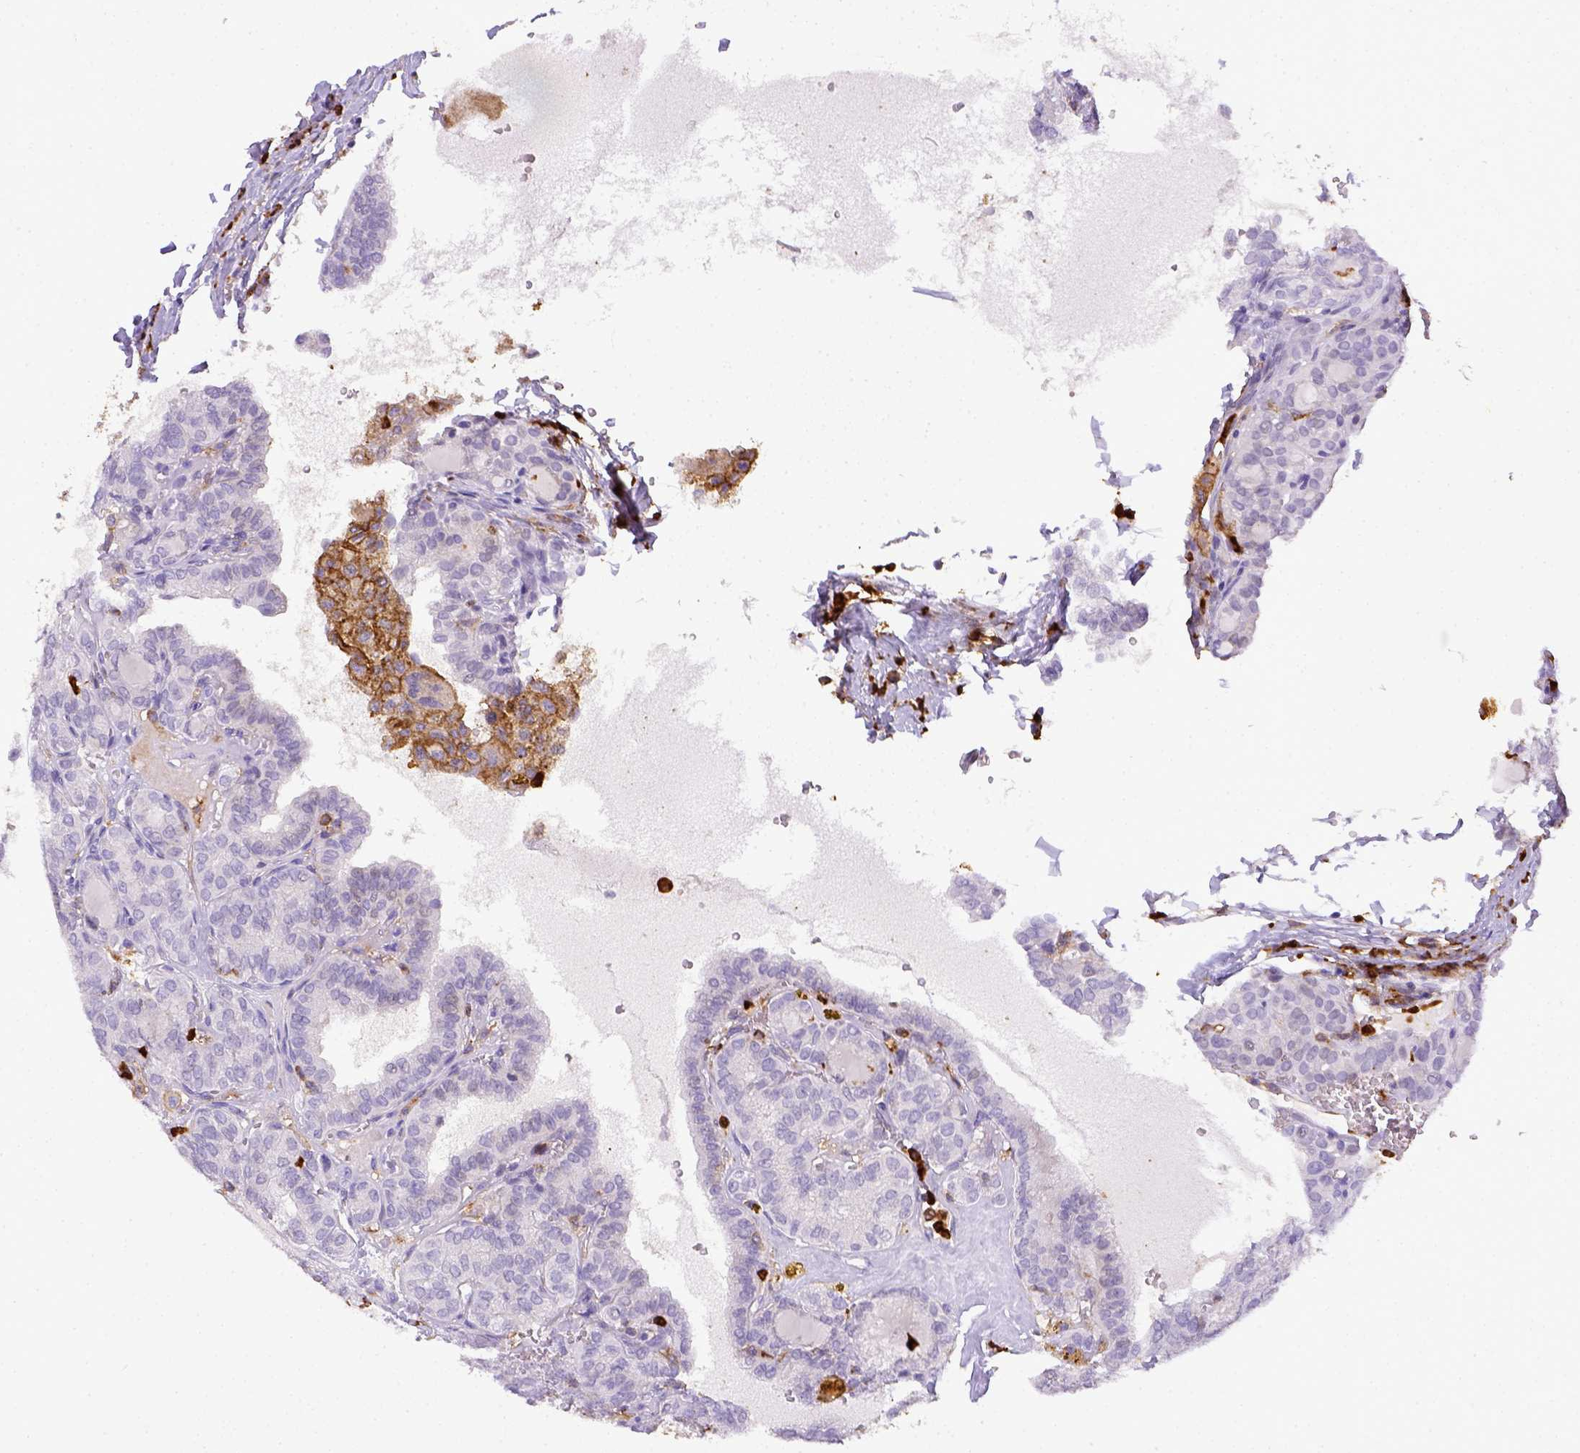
{"staining": {"intensity": "negative", "quantity": "none", "location": "none"}, "tissue": "thyroid cancer", "cell_type": "Tumor cells", "image_type": "cancer", "snomed": [{"axis": "morphology", "description": "Papillary adenocarcinoma, NOS"}, {"axis": "topography", "description": "Thyroid gland"}], "caption": "Micrograph shows no significant protein expression in tumor cells of papillary adenocarcinoma (thyroid). (Immunohistochemistry (ihc), brightfield microscopy, high magnification).", "gene": "ITGAM", "patient": {"sex": "female", "age": 41}}